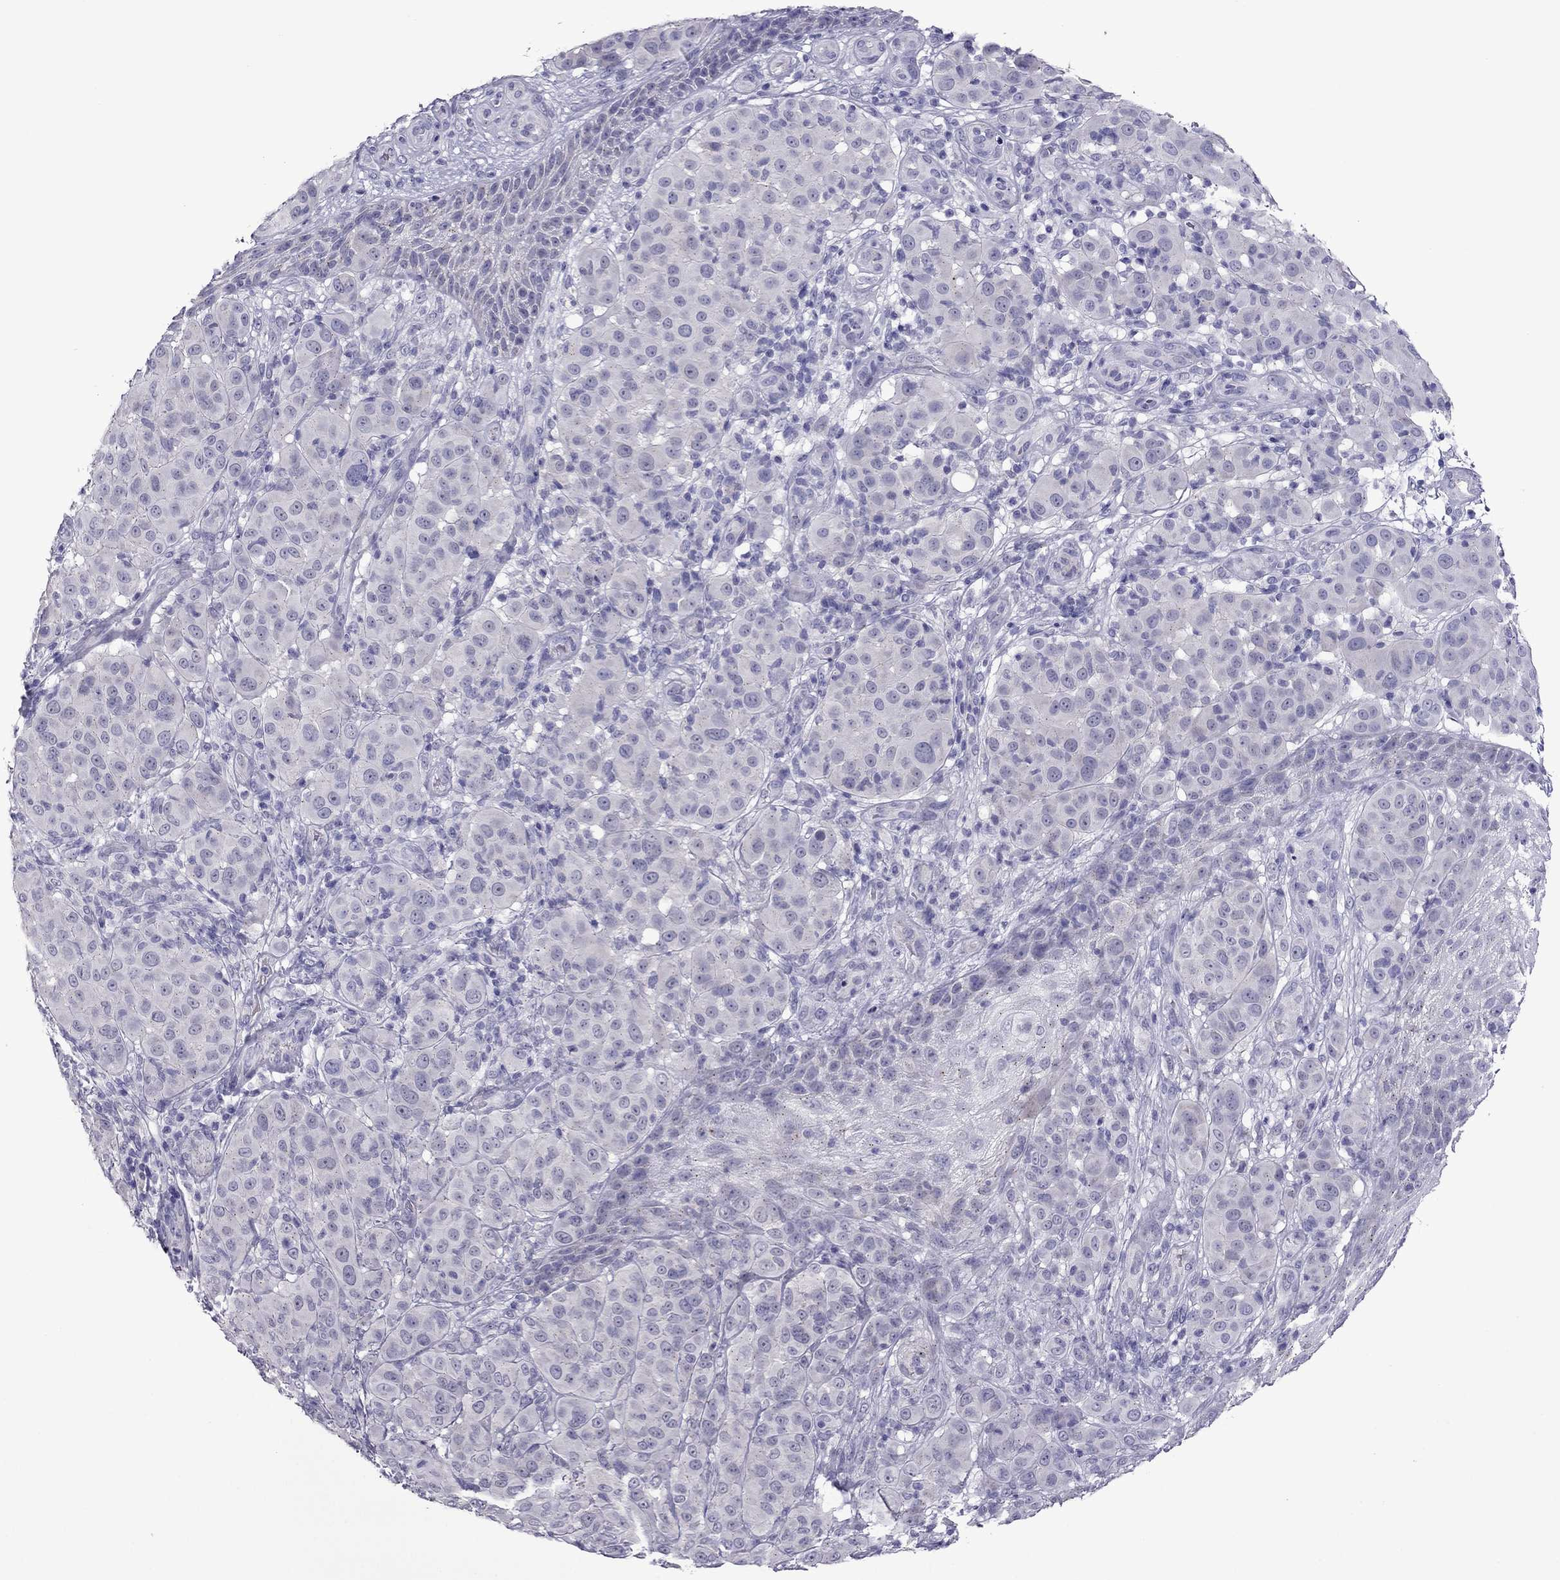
{"staining": {"intensity": "negative", "quantity": "none", "location": "none"}, "tissue": "melanoma", "cell_type": "Tumor cells", "image_type": "cancer", "snomed": [{"axis": "morphology", "description": "Malignant melanoma, NOS"}, {"axis": "topography", "description": "Skin"}], "caption": "Protein analysis of melanoma reveals no significant staining in tumor cells. (Stains: DAB (3,3'-diaminobenzidine) immunohistochemistry with hematoxylin counter stain, Microscopy: brightfield microscopy at high magnification).", "gene": "MYBPH", "patient": {"sex": "female", "age": 87}}